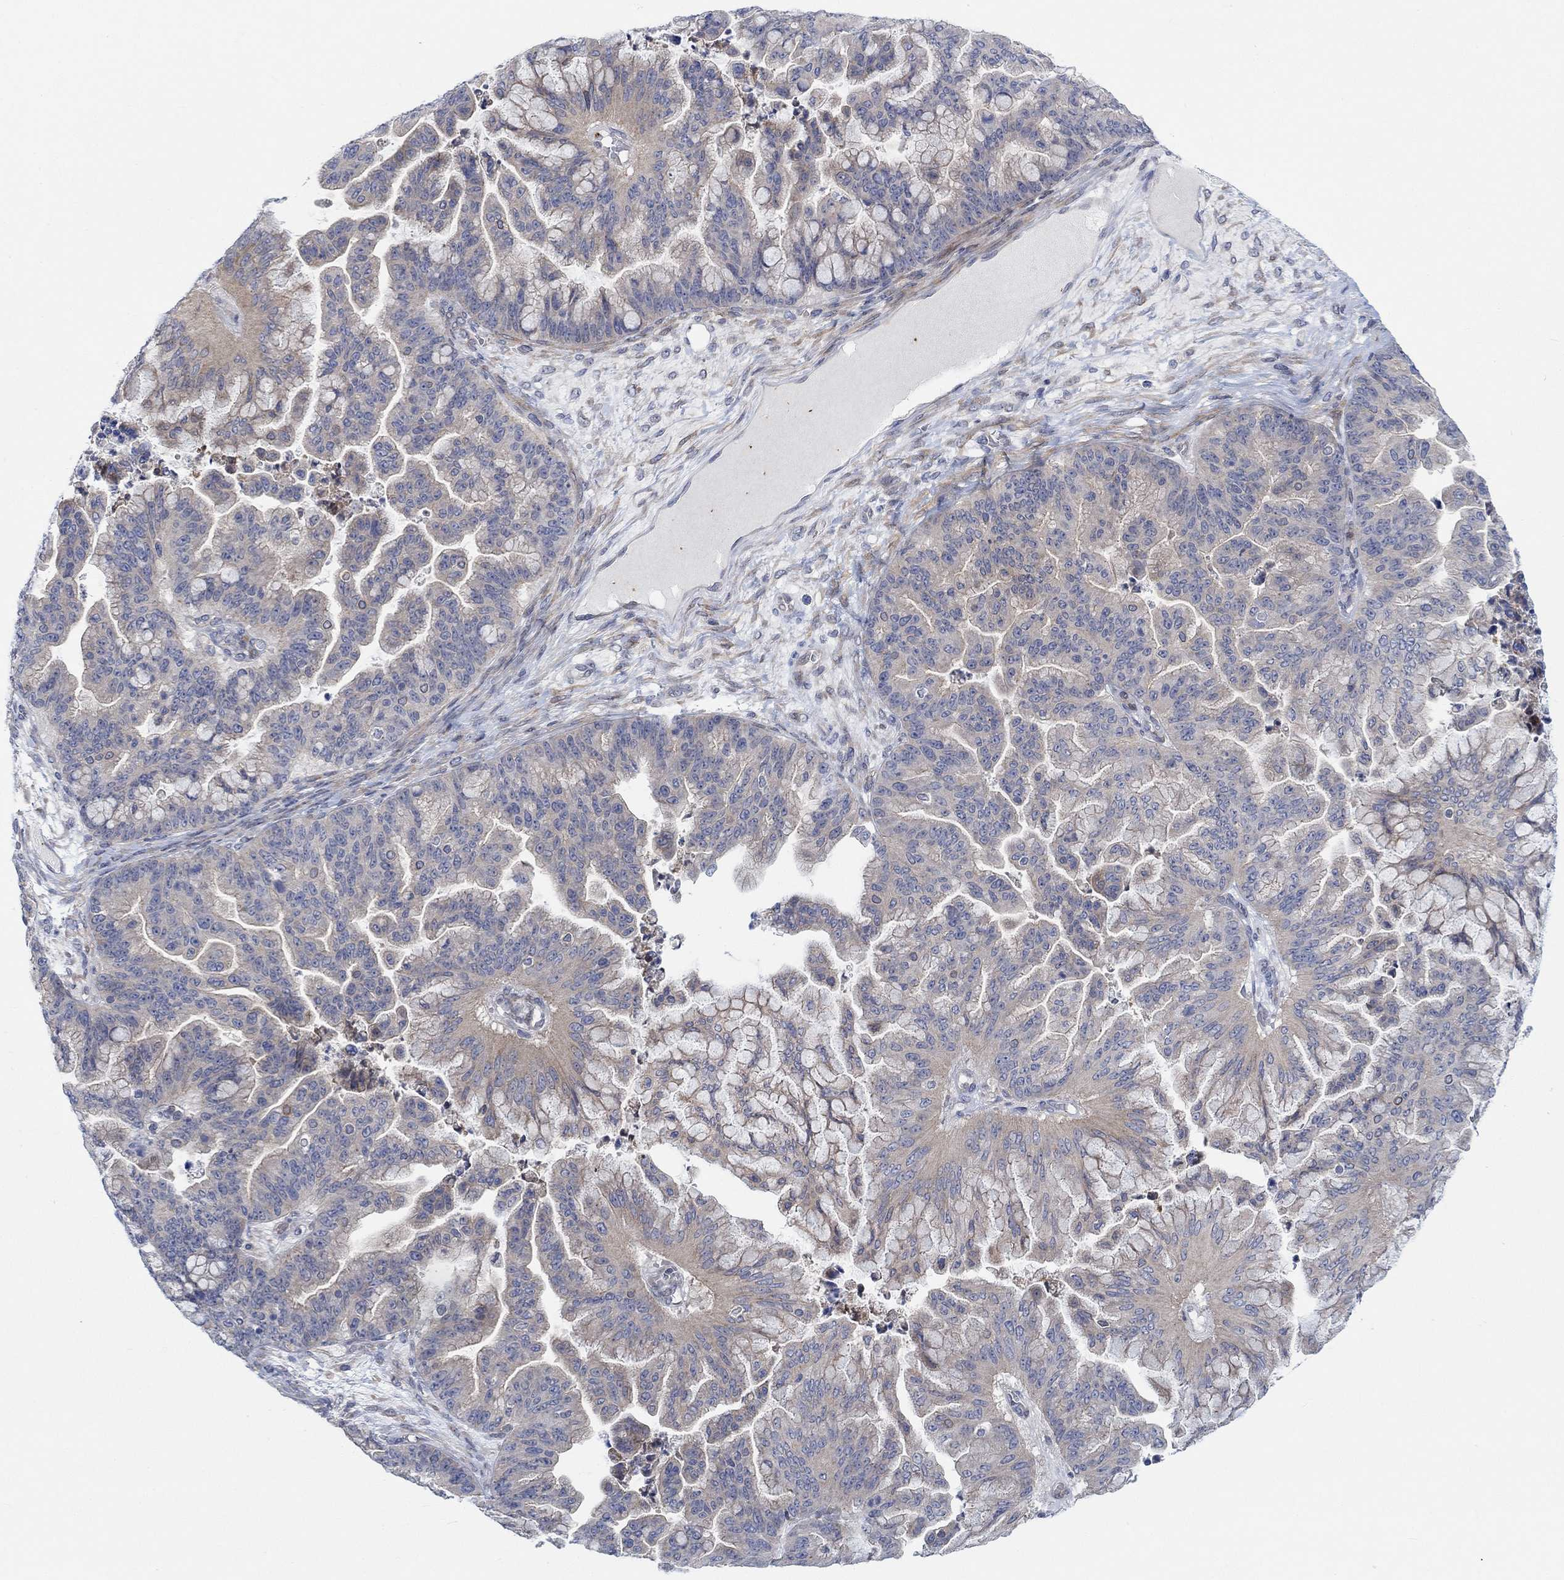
{"staining": {"intensity": "weak", "quantity": "<25%", "location": "cytoplasmic/membranous"}, "tissue": "ovarian cancer", "cell_type": "Tumor cells", "image_type": "cancer", "snomed": [{"axis": "morphology", "description": "Cystadenocarcinoma, mucinous, NOS"}, {"axis": "topography", "description": "Ovary"}], "caption": "IHC image of human ovarian mucinous cystadenocarcinoma stained for a protein (brown), which exhibits no staining in tumor cells.", "gene": "PMFBP1", "patient": {"sex": "female", "age": 67}}